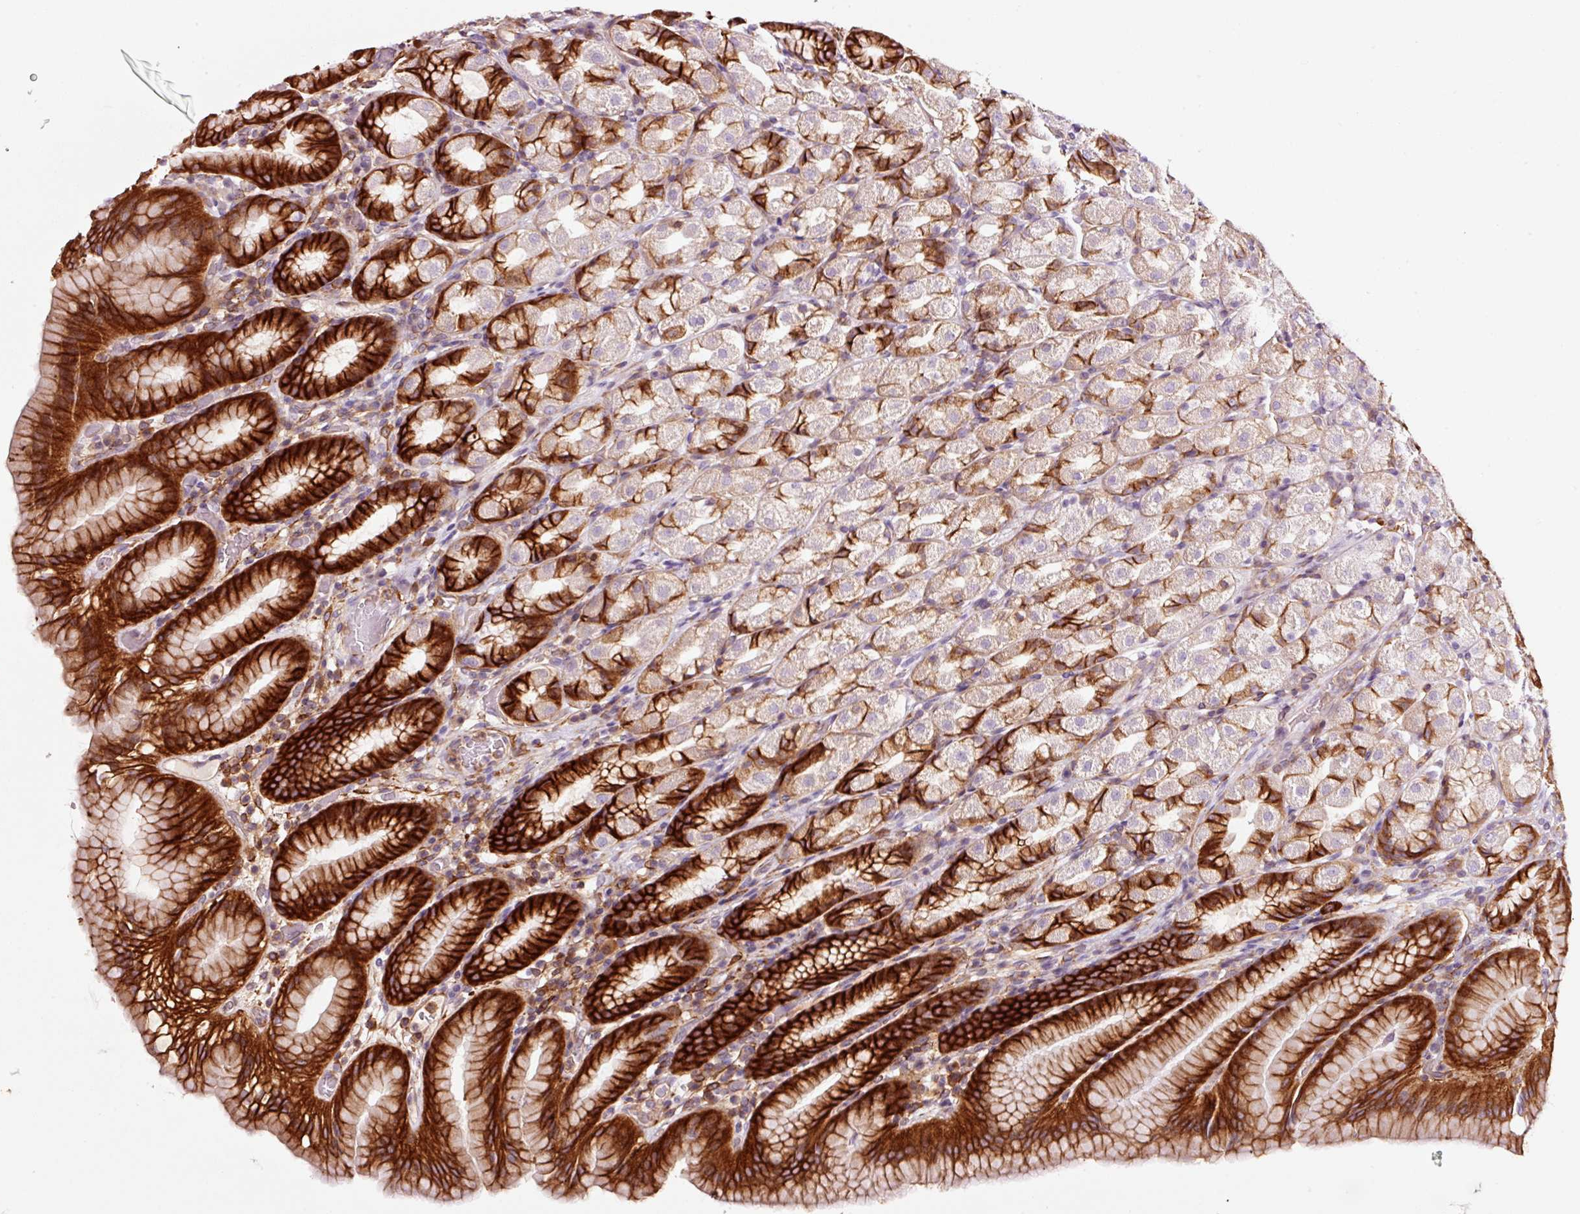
{"staining": {"intensity": "strong", "quantity": "25%-75%", "location": "cytoplasmic/membranous"}, "tissue": "stomach", "cell_type": "Glandular cells", "image_type": "normal", "snomed": [{"axis": "morphology", "description": "Normal tissue, NOS"}, {"axis": "topography", "description": "Stomach, upper"}, {"axis": "topography", "description": "Stomach"}], "caption": "Protein expression analysis of benign stomach reveals strong cytoplasmic/membranous expression in approximately 25%-75% of glandular cells.", "gene": "ADD3", "patient": {"sex": "male", "age": 68}}